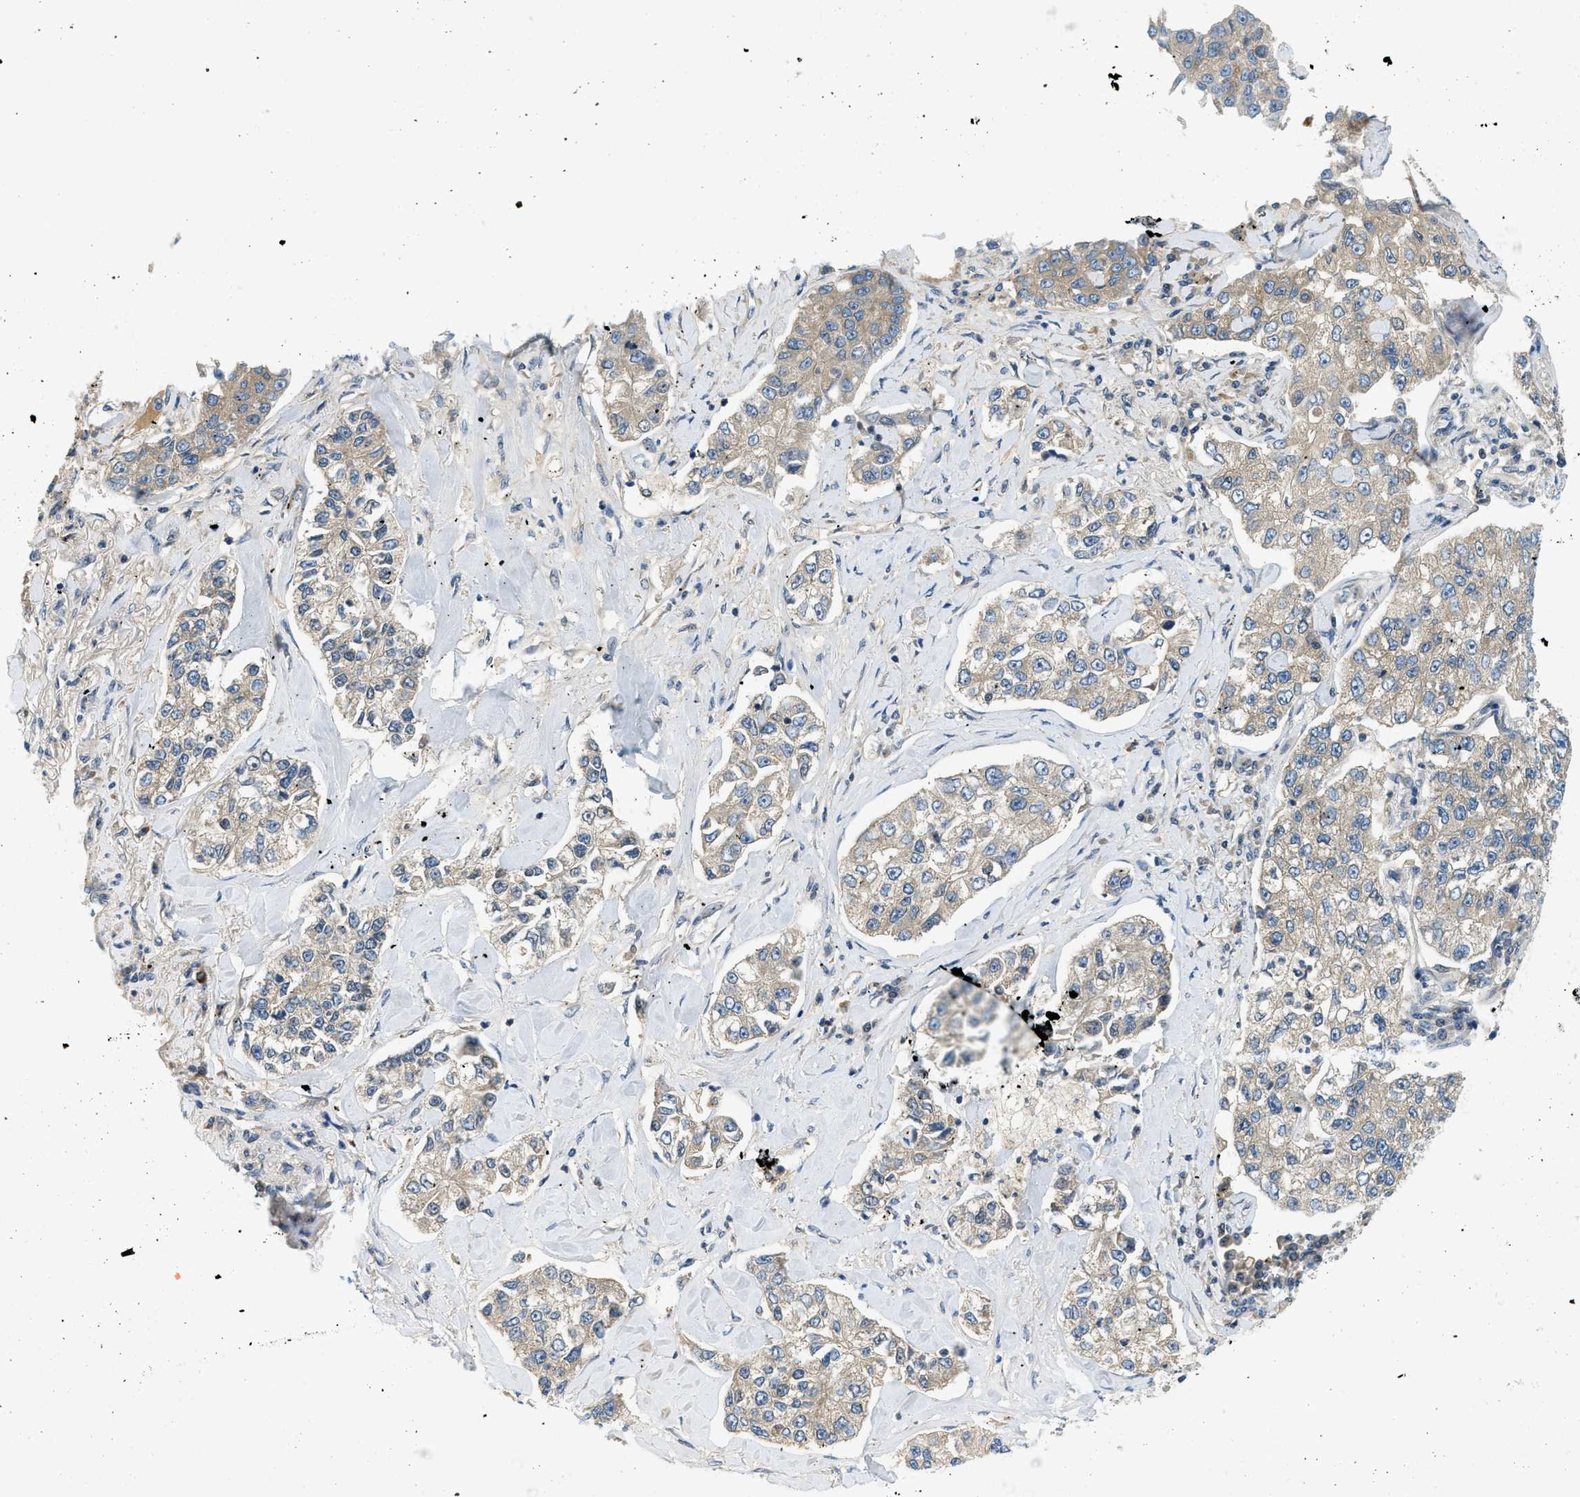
{"staining": {"intensity": "weak", "quantity": ">75%", "location": "cytoplasmic/membranous"}, "tissue": "lung cancer", "cell_type": "Tumor cells", "image_type": "cancer", "snomed": [{"axis": "morphology", "description": "Adenocarcinoma, NOS"}, {"axis": "topography", "description": "Lung"}], "caption": "Tumor cells display low levels of weak cytoplasmic/membranous positivity in approximately >75% of cells in human lung cancer.", "gene": "KCNK1", "patient": {"sex": "male", "age": 49}}